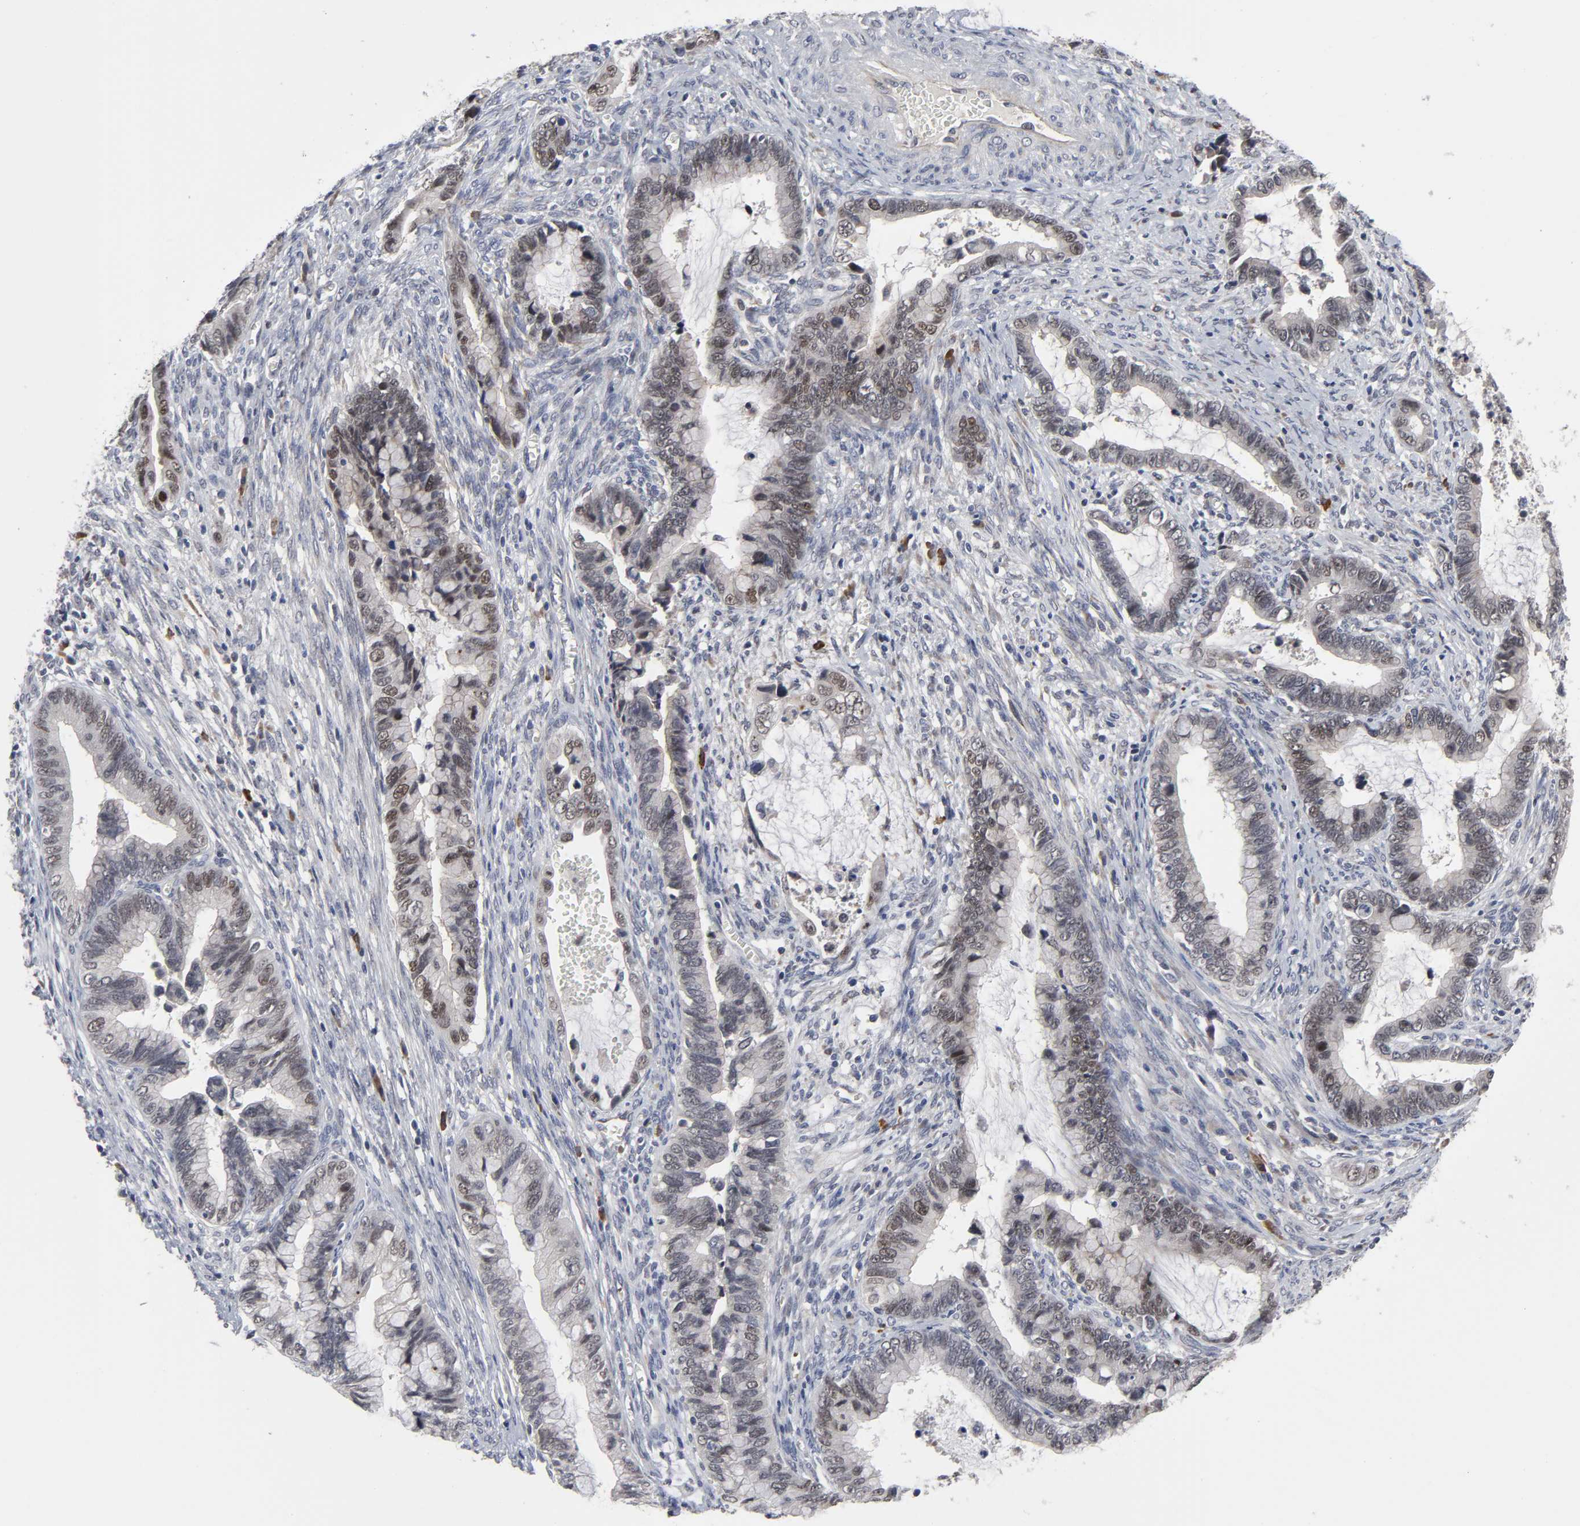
{"staining": {"intensity": "moderate", "quantity": "25%-75%", "location": "nuclear"}, "tissue": "cervical cancer", "cell_type": "Tumor cells", "image_type": "cancer", "snomed": [{"axis": "morphology", "description": "Adenocarcinoma, NOS"}, {"axis": "topography", "description": "Cervix"}], "caption": "Cervical cancer (adenocarcinoma) was stained to show a protein in brown. There is medium levels of moderate nuclear staining in about 25%-75% of tumor cells.", "gene": "HNF4A", "patient": {"sex": "female", "age": 44}}